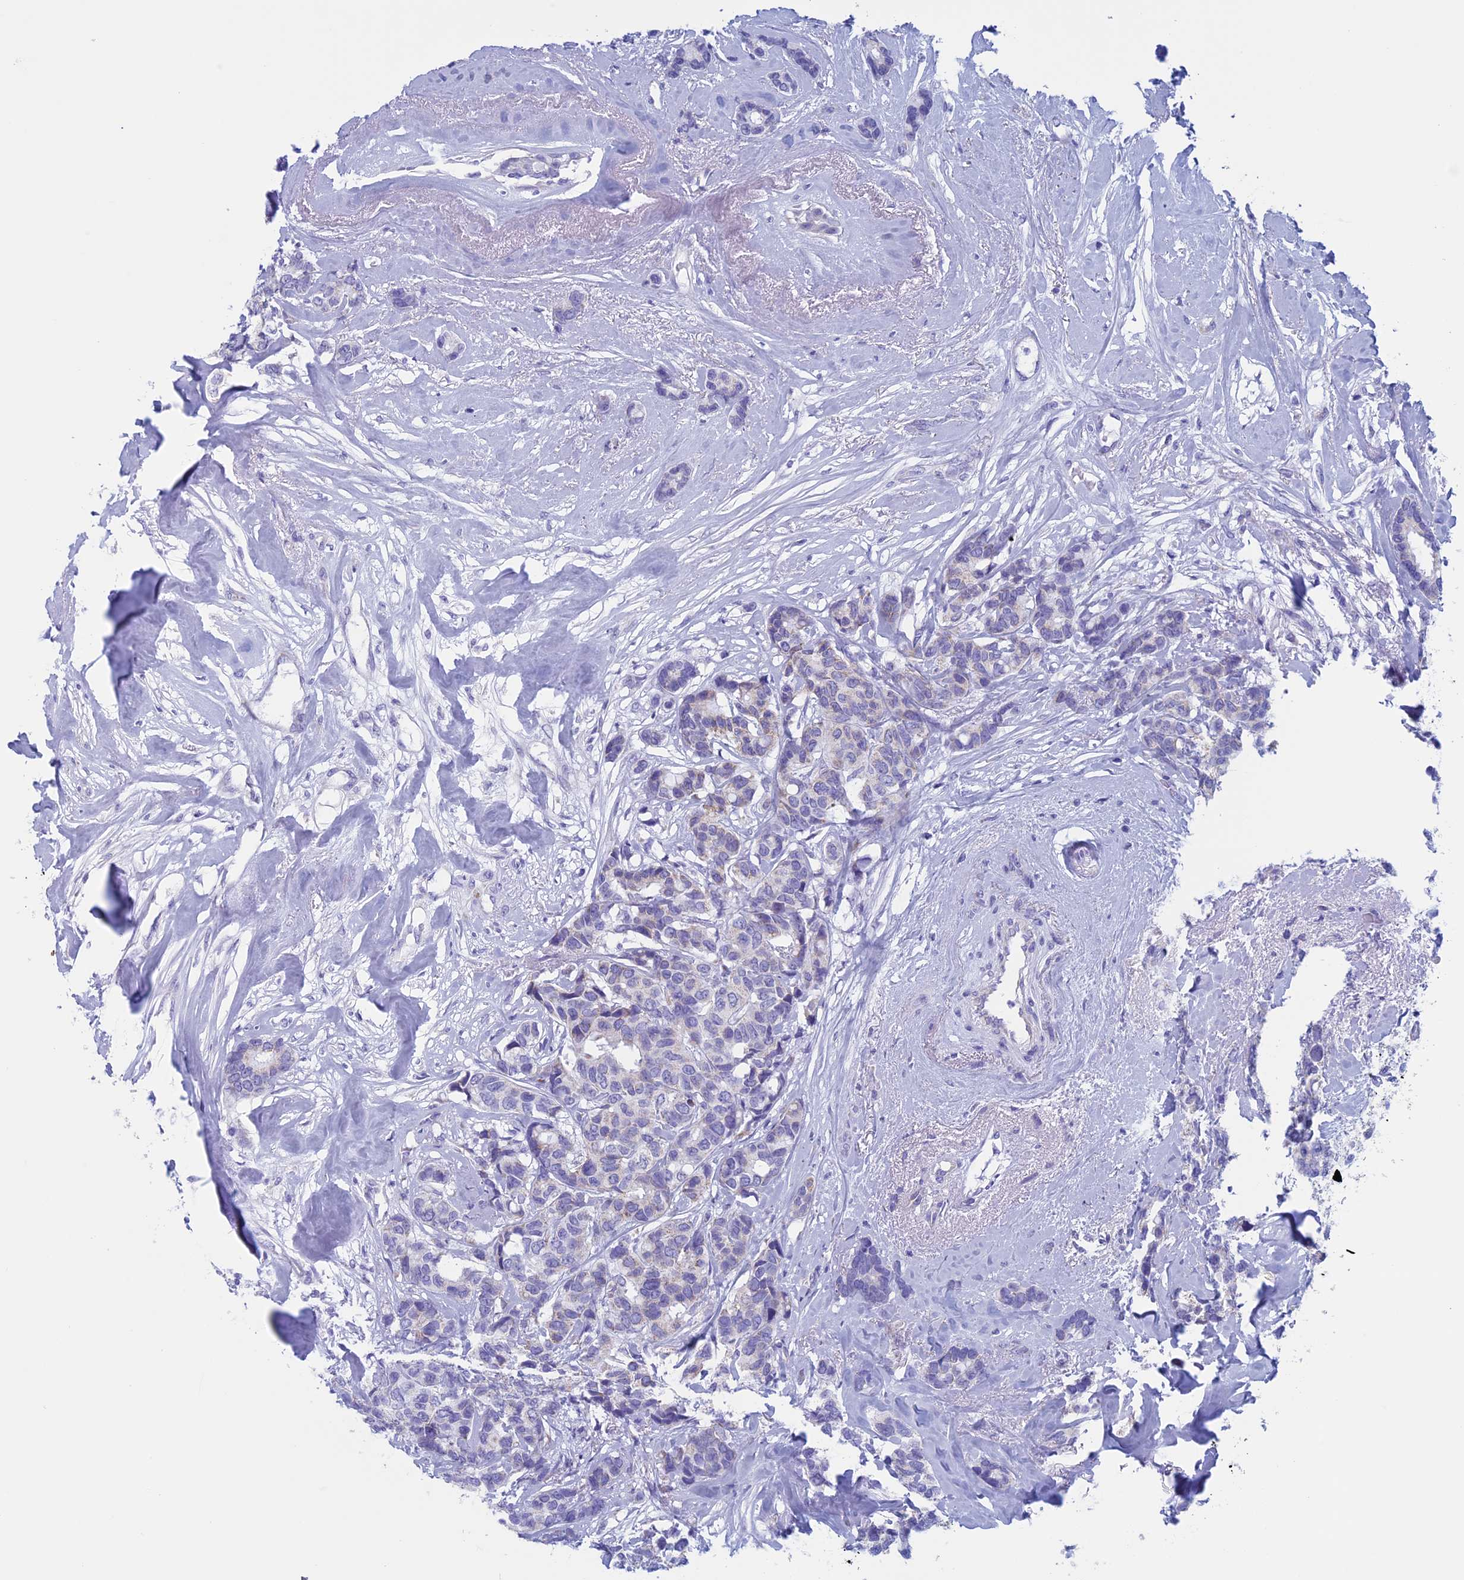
{"staining": {"intensity": "negative", "quantity": "none", "location": "none"}, "tissue": "breast cancer", "cell_type": "Tumor cells", "image_type": "cancer", "snomed": [{"axis": "morphology", "description": "Duct carcinoma"}, {"axis": "topography", "description": "Breast"}], "caption": "Tumor cells show no significant protein staining in intraductal carcinoma (breast).", "gene": "NDUFB9", "patient": {"sex": "female", "age": 87}}